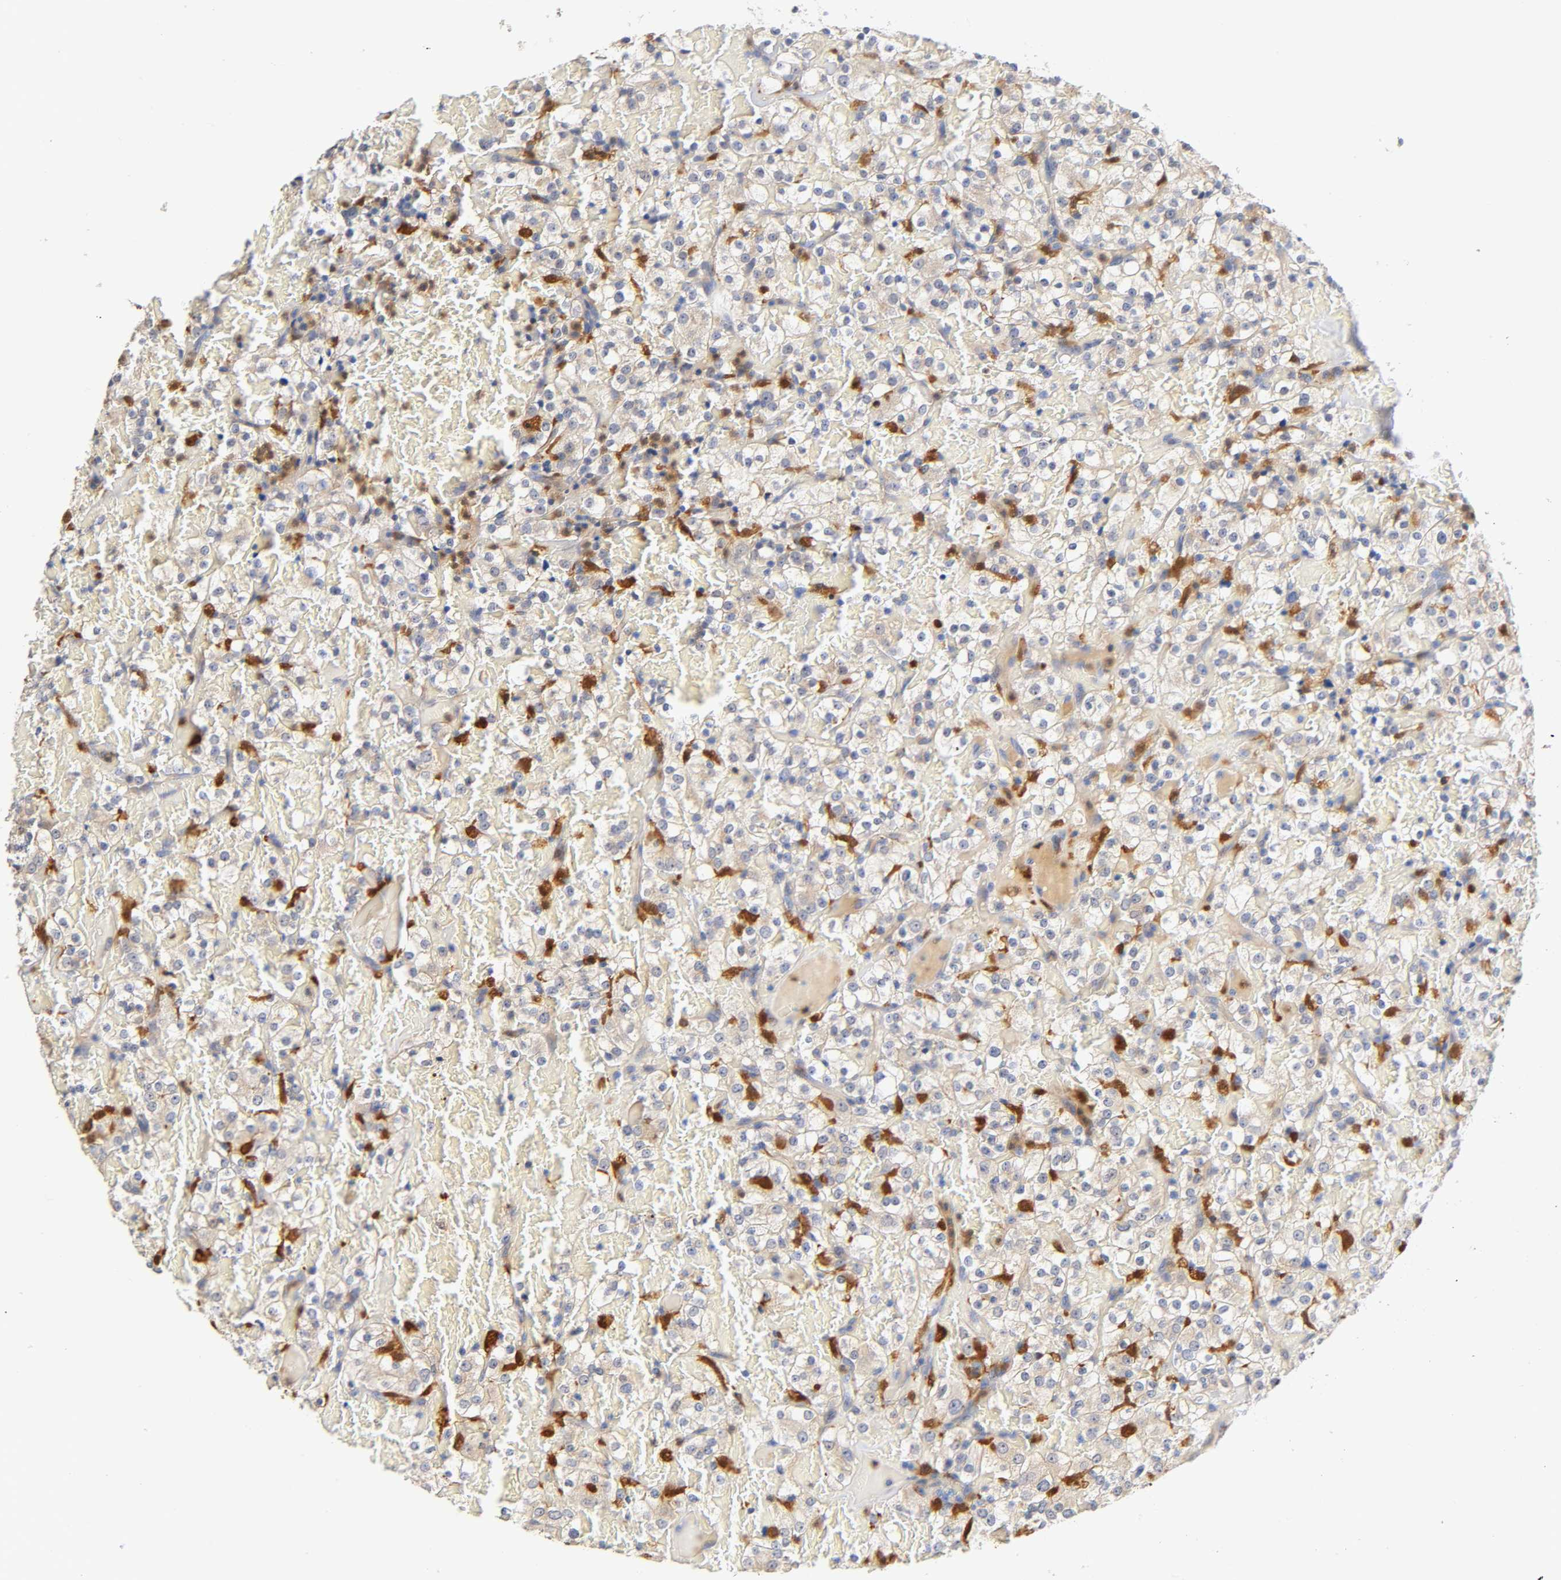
{"staining": {"intensity": "weak", "quantity": "<25%", "location": "cytoplasmic/membranous"}, "tissue": "renal cancer", "cell_type": "Tumor cells", "image_type": "cancer", "snomed": [{"axis": "morphology", "description": "Normal tissue, NOS"}, {"axis": "morphology", "description": "Adenocarcinoma, NOS"}, {"axis": "topography", "description": "Kidney"}], "caption": "High power microscopy image of an immunohistochemistry image of renal adenocarcinoma, revealing no significant staining in tumor cells.", "gene": "IL18", "patient": {"sex": "female", "age": 72}}